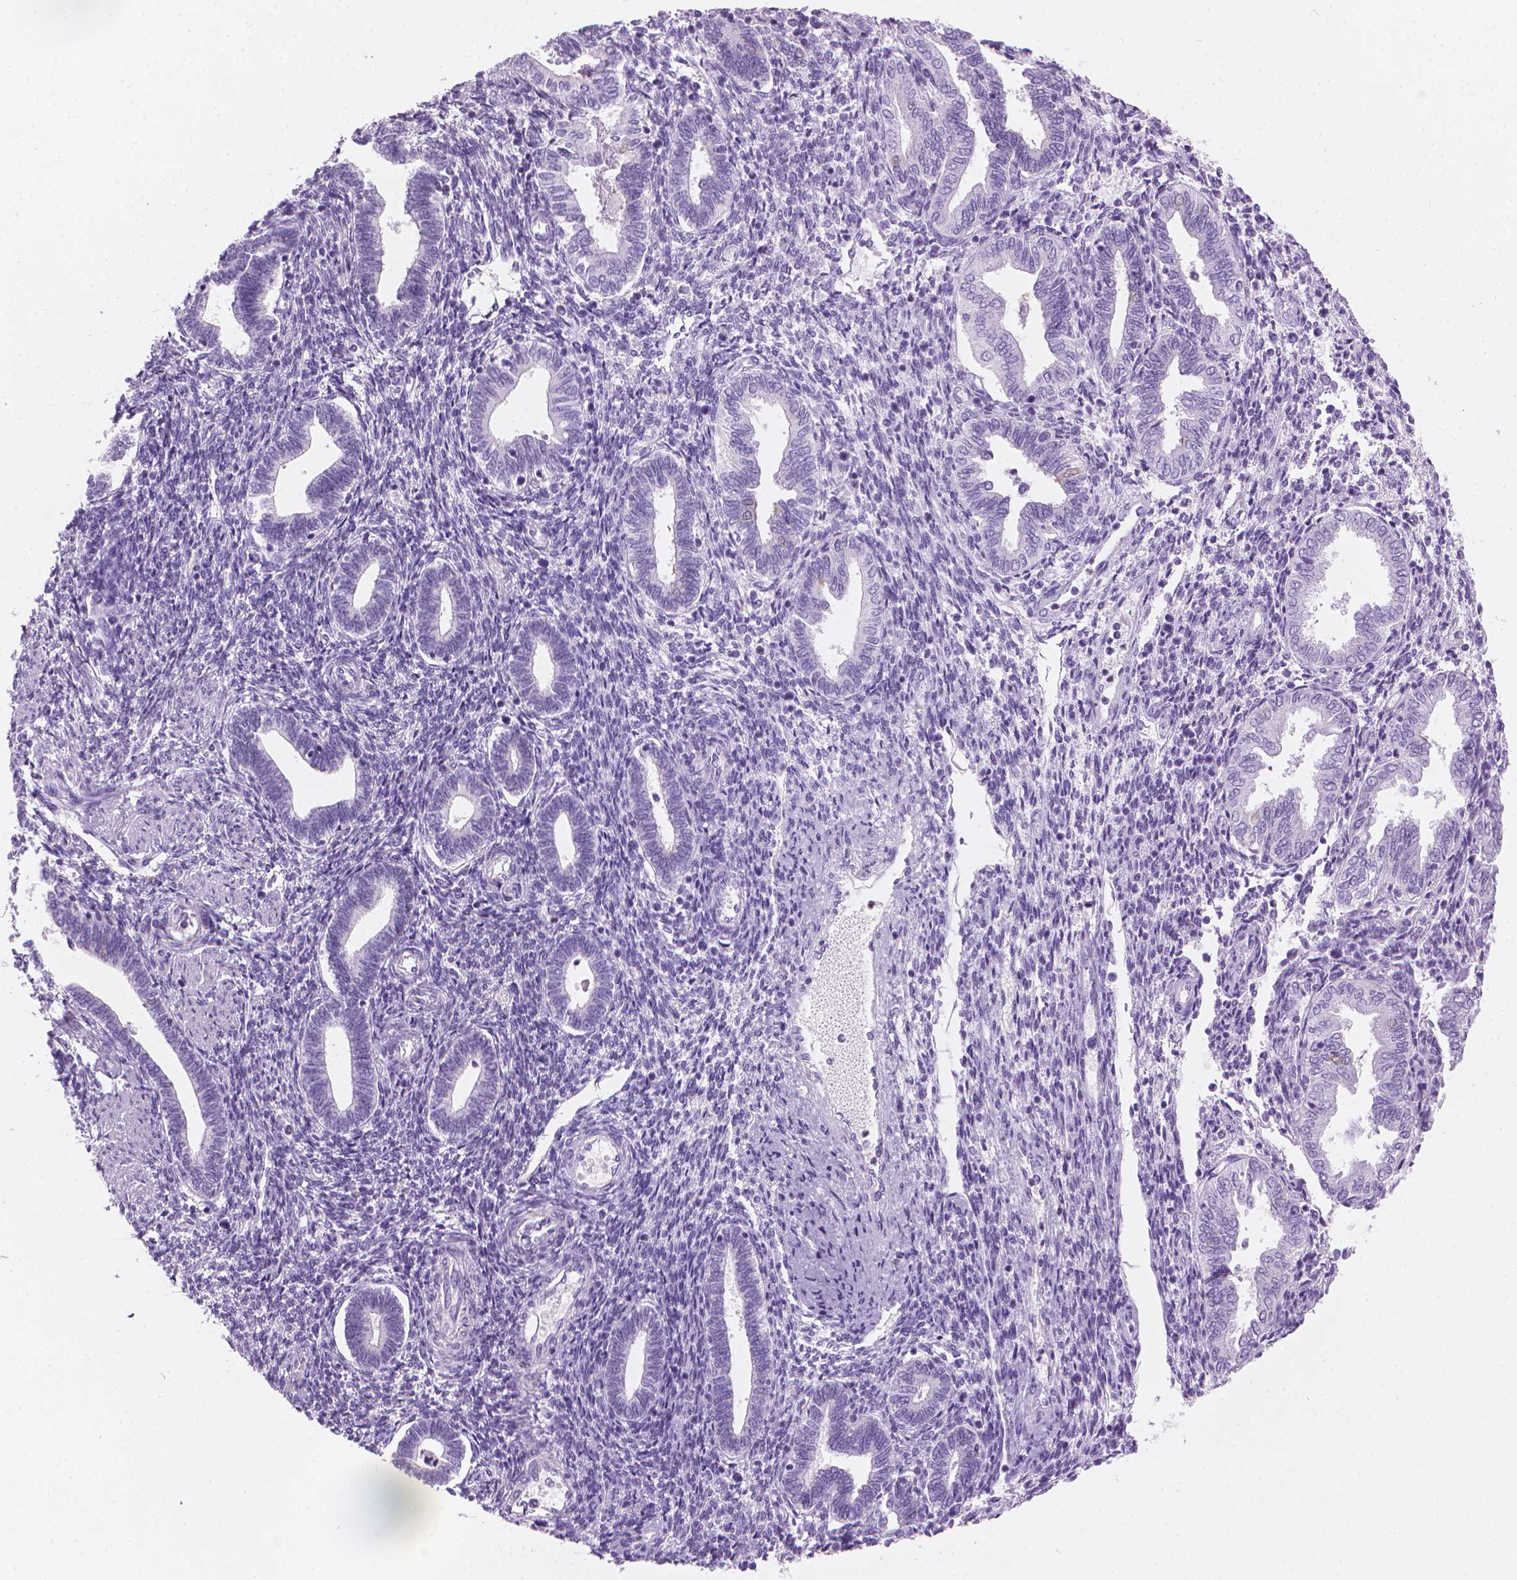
{"staining": {"intensity": "negative", "quantity": "none", "location": "none"}, "tissue": "endometrium", "cell_type": "Cells in endometrial stroma", "image_type": "normal", "snomed": [{"axis": "morphology", "description": "Normal tissue, NOS"}, {"axis": "topography", "description": "Endometrium"}], "caption": "Photomicrograph shows no significant protein staining in cells in endometrial stroma of benign endometrium. (DAB IHC, high magnification).", "gene": "TTC29", "patient": {"sex": "female", "age": 42}}